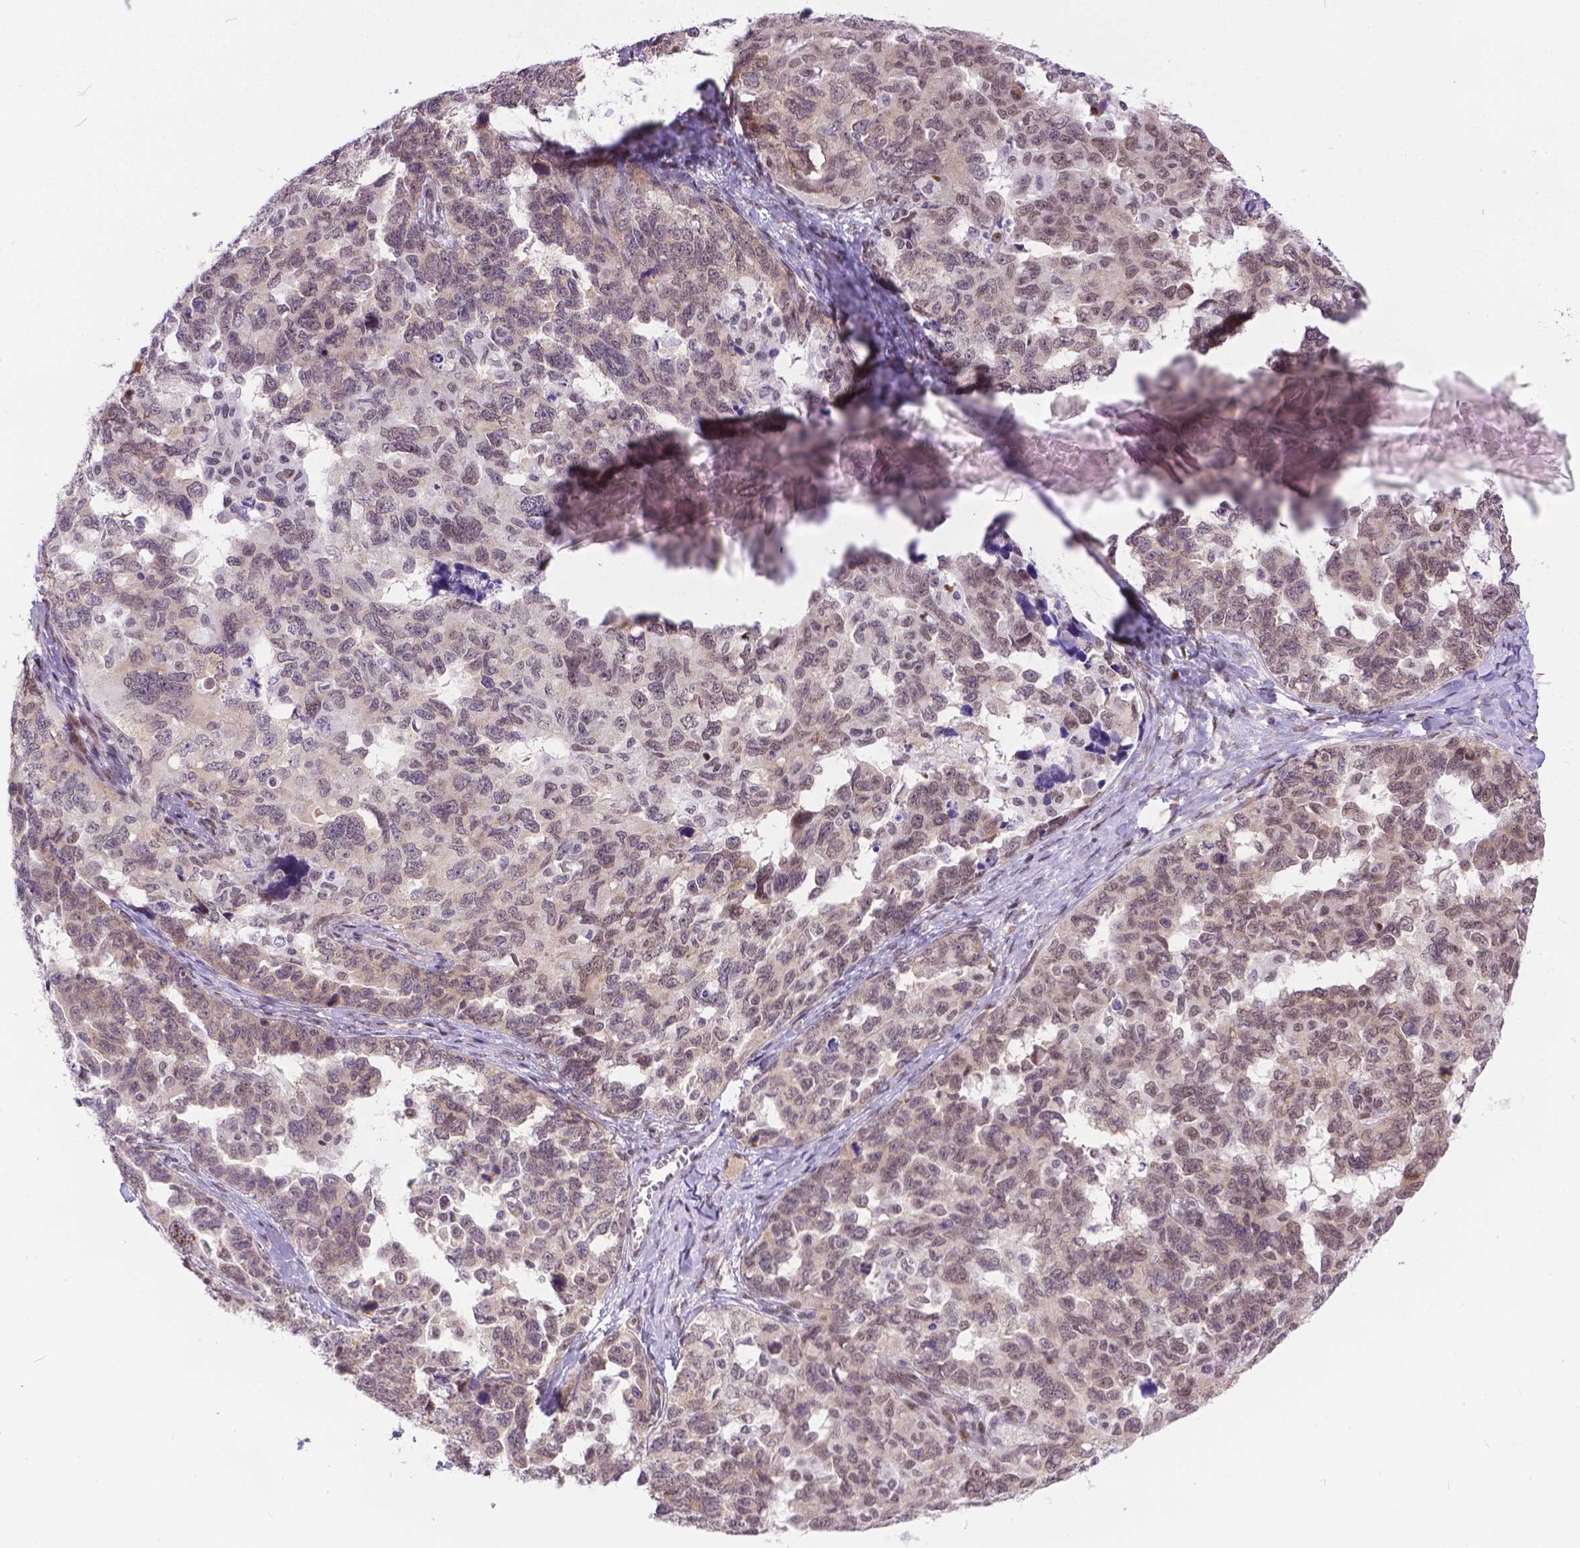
{"staining": {"intensity": "weak", "quantity": "25%-75%", "location": "cytoplasmic/membranous,nuclear"}, "tissue": "ovarian cancer", "cell_type": "Tumor cells", "image_type": "cancer", "snomed": [{"axis": "morphology", "description": "Cystadenocarcinoma, serous, NOS"}, {"axis": "topography", "description": "Ovary"}], "caption": "A brown stain highlights weak cytoplasmic/membranous and nuclear expression of a protein in ovarian cancer (serous cystadenocarcinoma) tumor cells.", "gene": "FAM124B", "patient": {"sex": "female", "age": 69}}